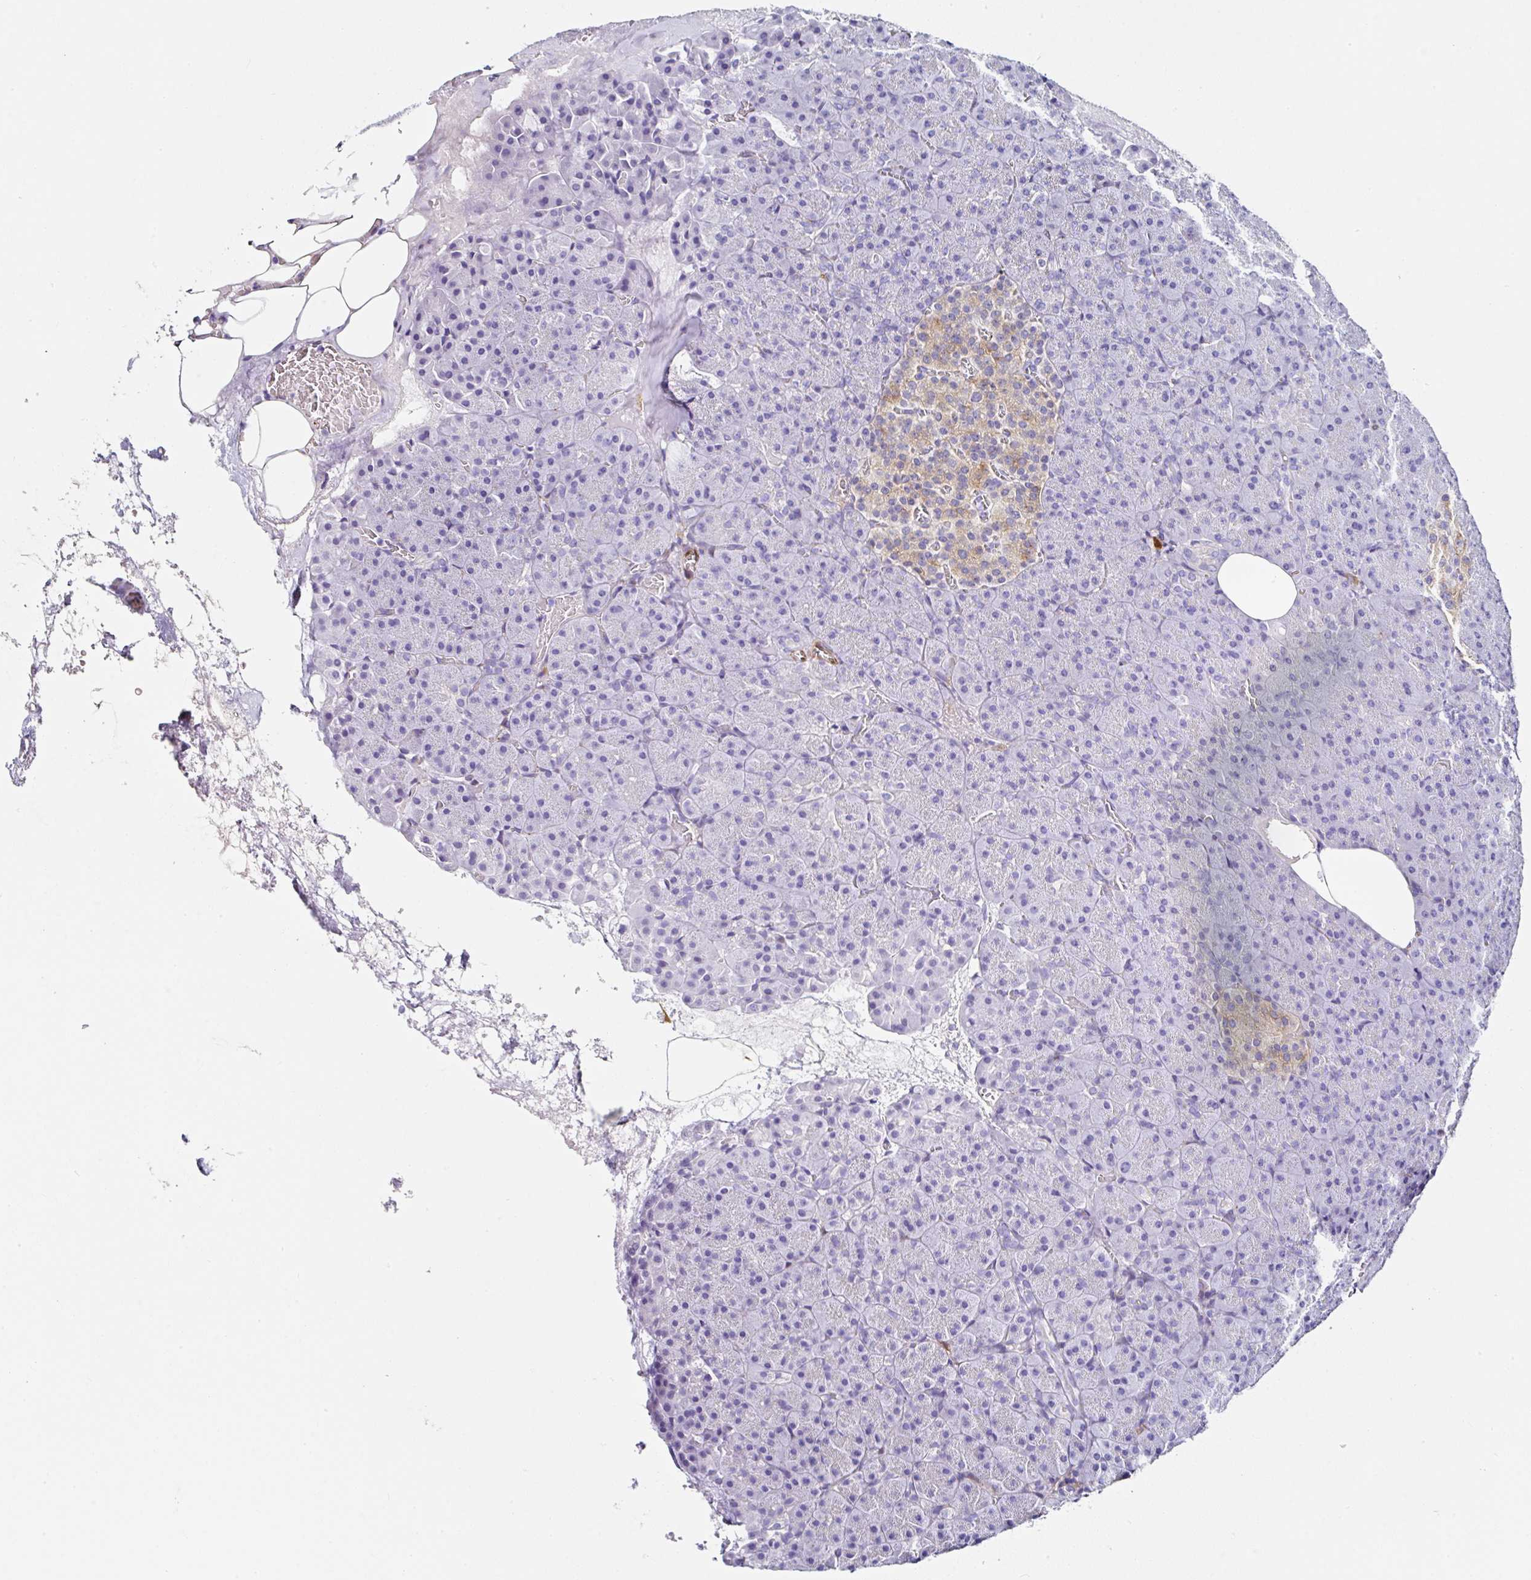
{"staining": {"intensity": "negative", "quantity": "none", "location": "none"}, "tissue": "pancreas", "cell_type": "Exocrine glandular cells", "image_type": "normal", "snomed": [{"axis": "morphology", "description": "Normal tissue, NOS"}, {"axis": "topography", "description": "Pancreas"}], "caption": "Immunohistochemistry of benign pancreas reveals no positivity in exocrine glandular cells. (Brightfield microscopy of DAB IHC at high magnification).", "gene": "PPFIA4", "patient": {"sex": "female", "age": 74}}